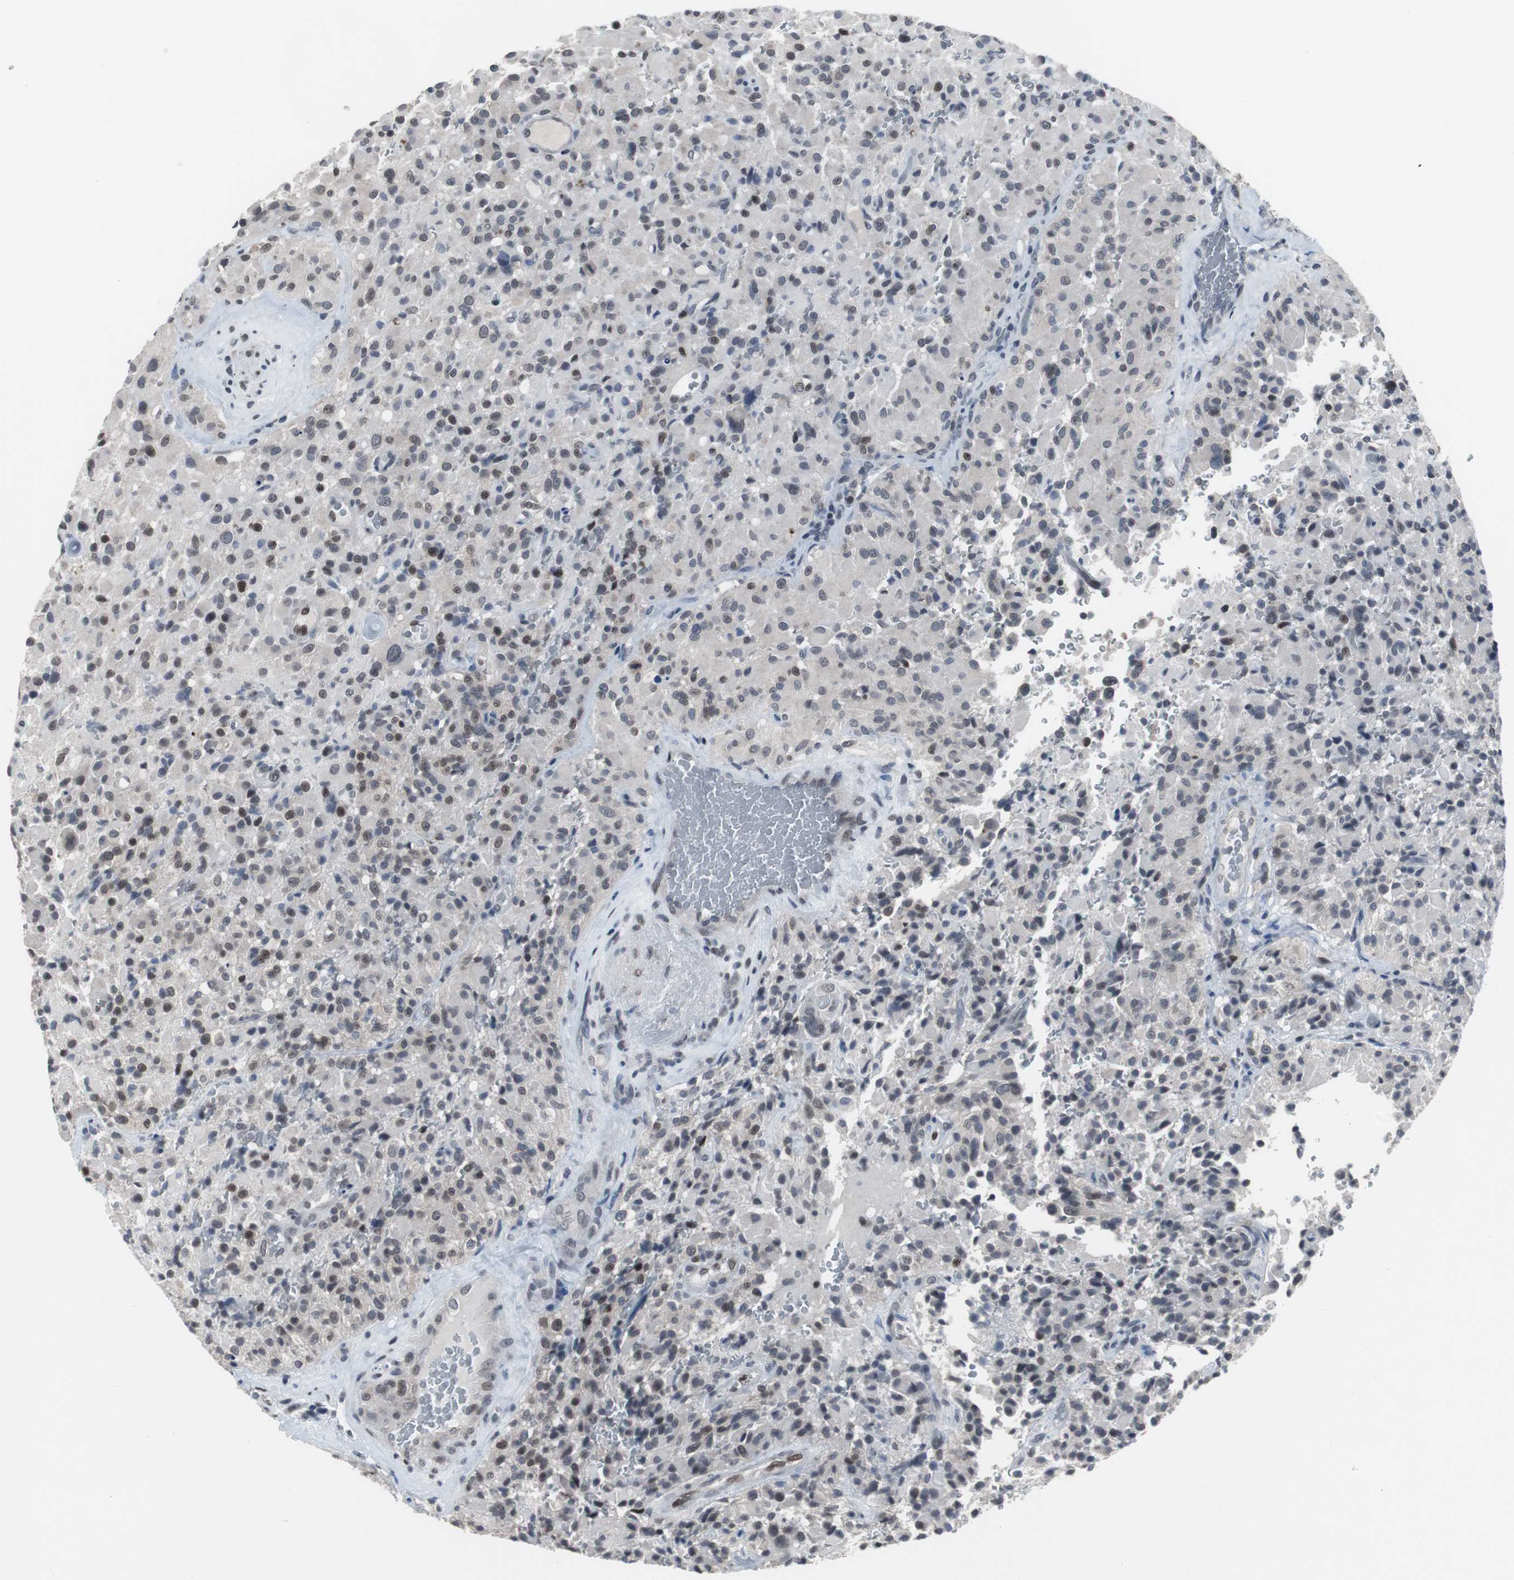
{"staining": {"intensity": "moderate", "quantity": "<25%", "location": "nuclear"}, "tissue": "glioma", "cell_type": "Tumor cells", "image_type": "cancer", "snomed": [{"axis": "morphology", "description": "Glioma, malignant, High grade"}, {"axis": "topography", "description": "Brain"}], "caption": "Immunohistochemistry of human glioma displays low levels of moderate nuclear staining in approximately <25% of tumor cells.", "gene": "FOXP4", "patient": {"sex": "male", "age": 71}}